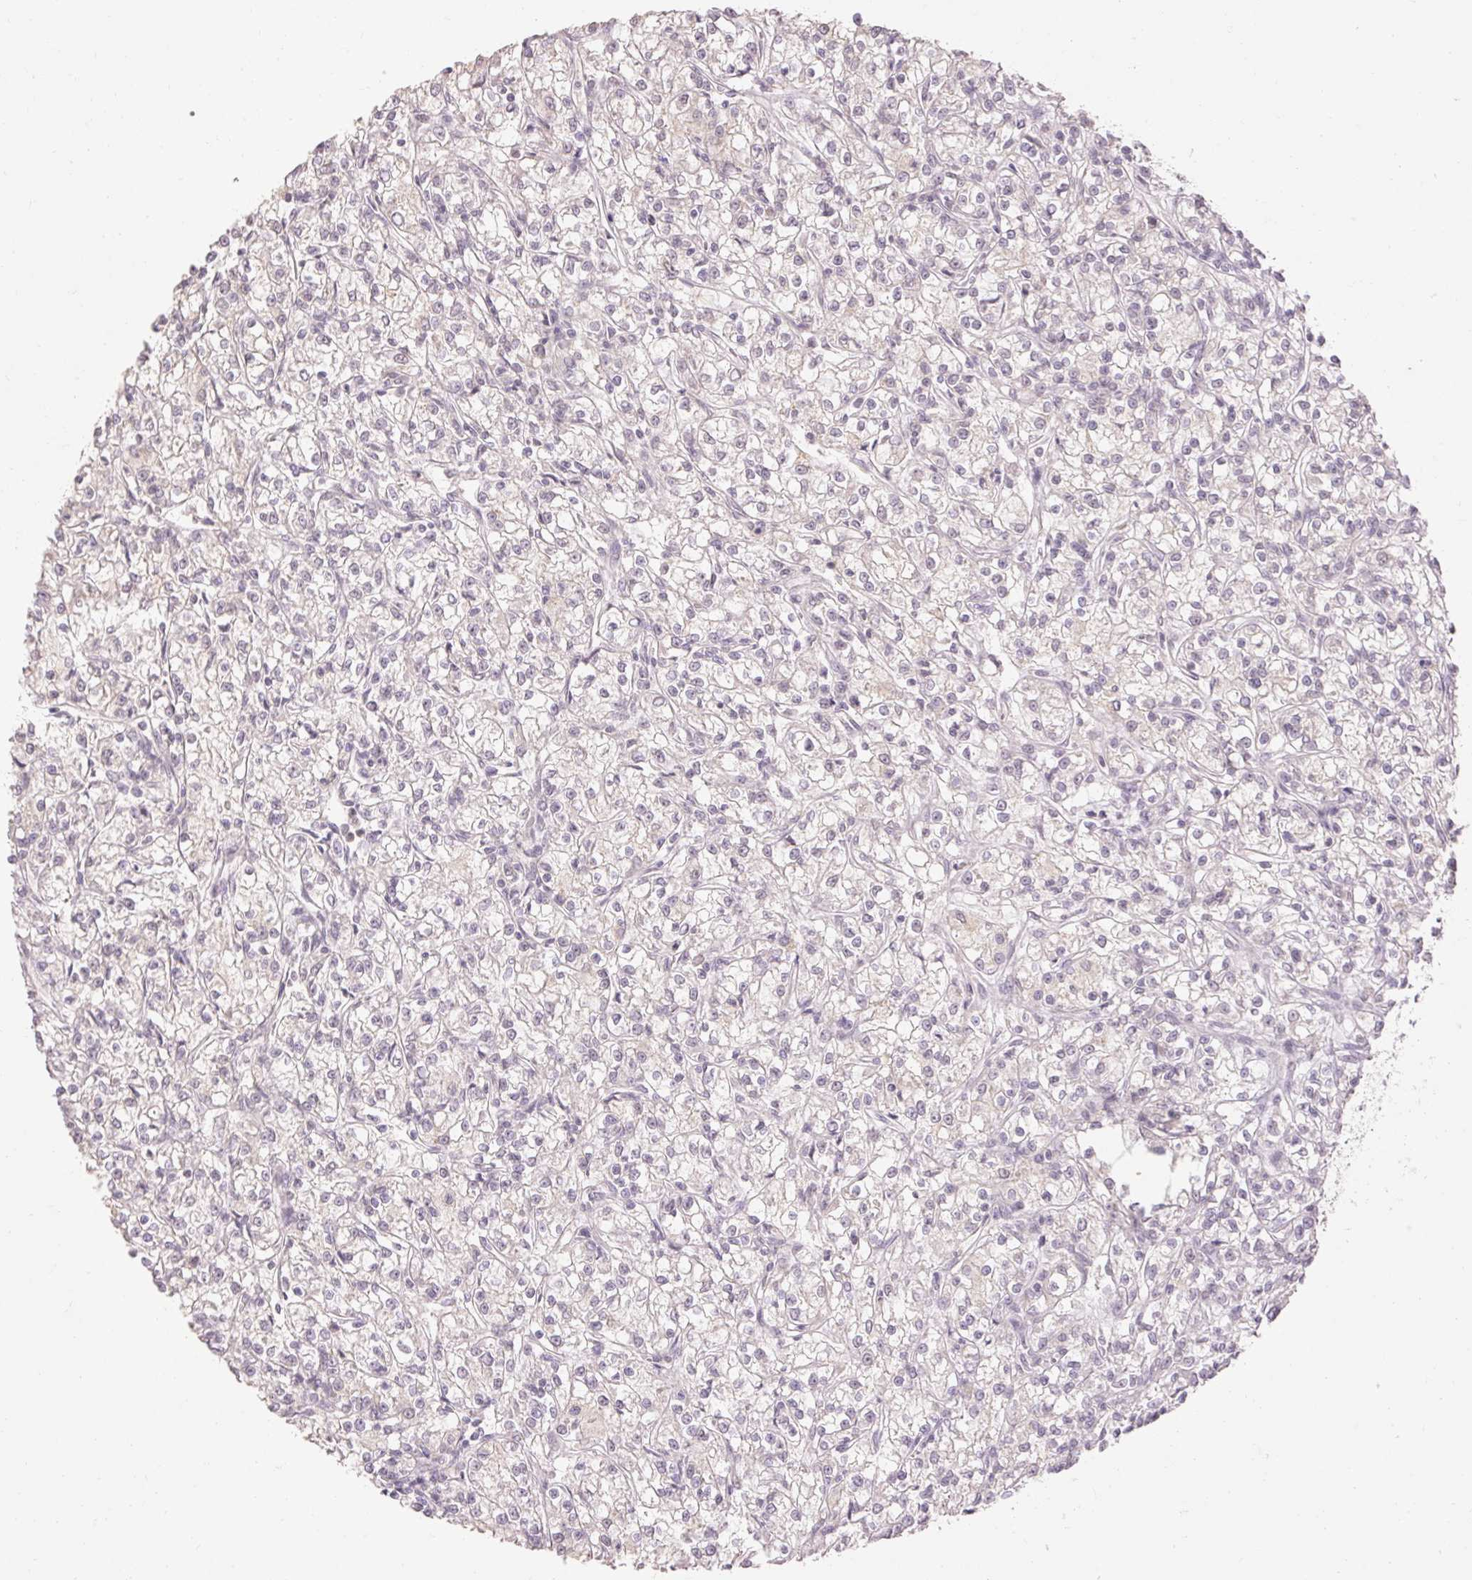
{"staining": {"intensity": "negative", "quantity": "none", "location": "none"}, "tissue": "renal cancer", "cell_type": "Tumor cells", "image_type": "cancer", "snomed": [{"axis": "morphology", "description": "Adenocarcinoma, NOS"}, {"axis": "topography", "description": "Kidney"}], "caption": "This image is of renal cancer (adenocarcinoma) stained with immunohistochemistry to label a protein in brown with the nuclei are counter-stained blue. There is no expression in tumor cells. Nuclei are stained in blue.", "gene": "SKP2", "patient": {"sex": "female", "age": 59}}